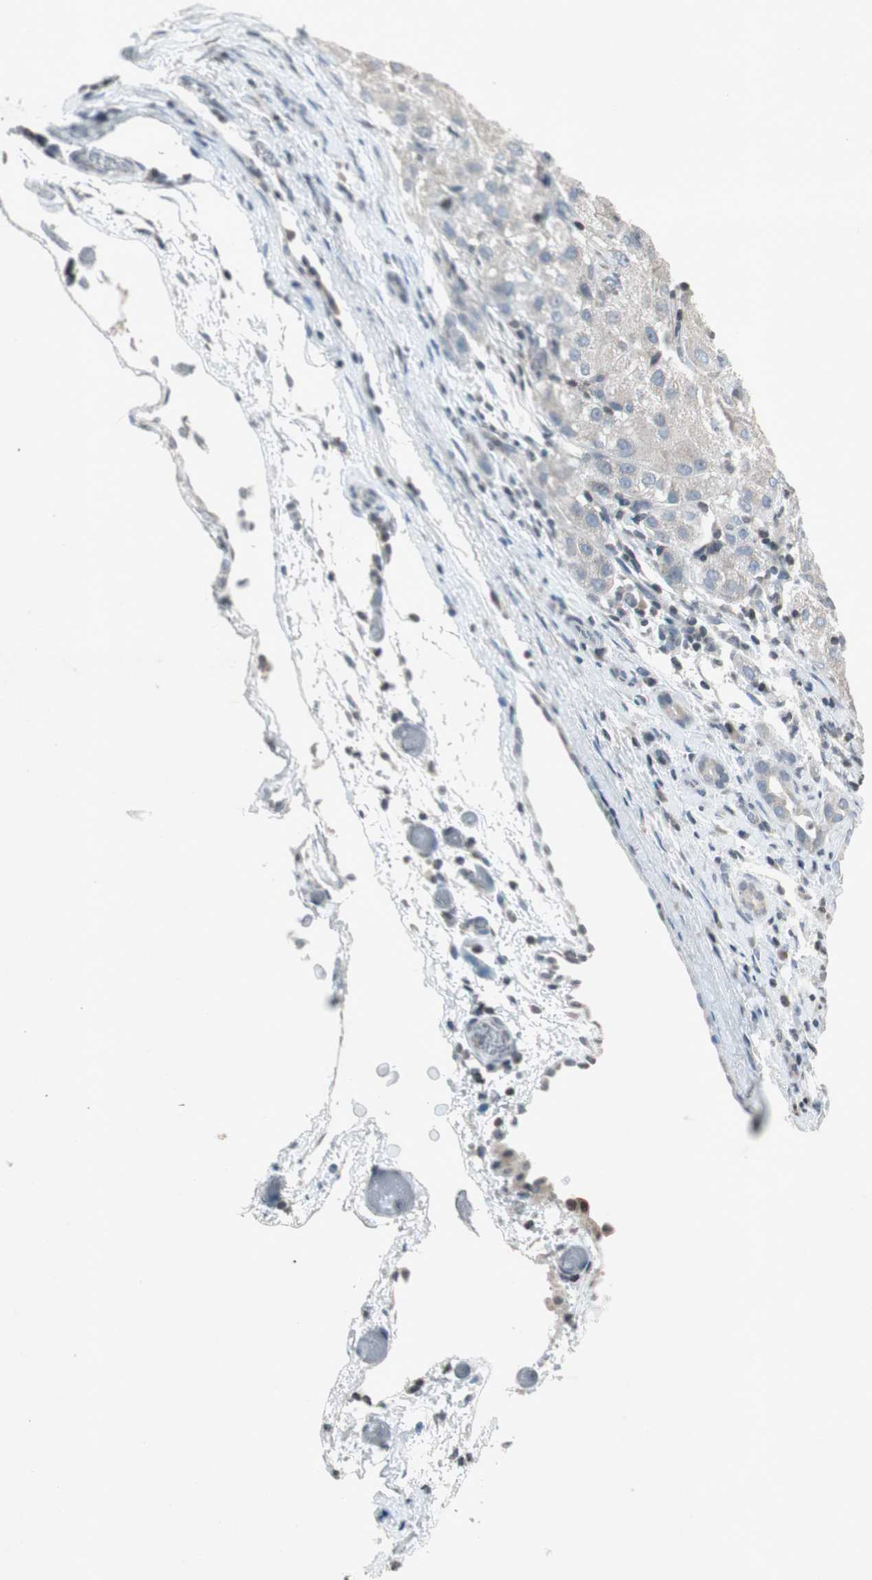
{"staining": {"intensity": "negative", "quantity": "none", "location": "none"}, "tissue": "liver cancer", "cell_type": "Tumor cells", "image_type": "cancer", "snomed": [{"axis": "morphology", "description": "Carcinoma, Hepatocellular, NOS"}, {"axis": "topography", "description": "Liver"}], "caption": "IHC image of neoplastic tissue: liver cancer (hepatocellular carcinoma) stained with DAB (3,3'-diaminobenzidine) displays no significant protein expression in tumor cells.", "gene": "ARG2", "patient": {"sex": "male", "age": 80}}